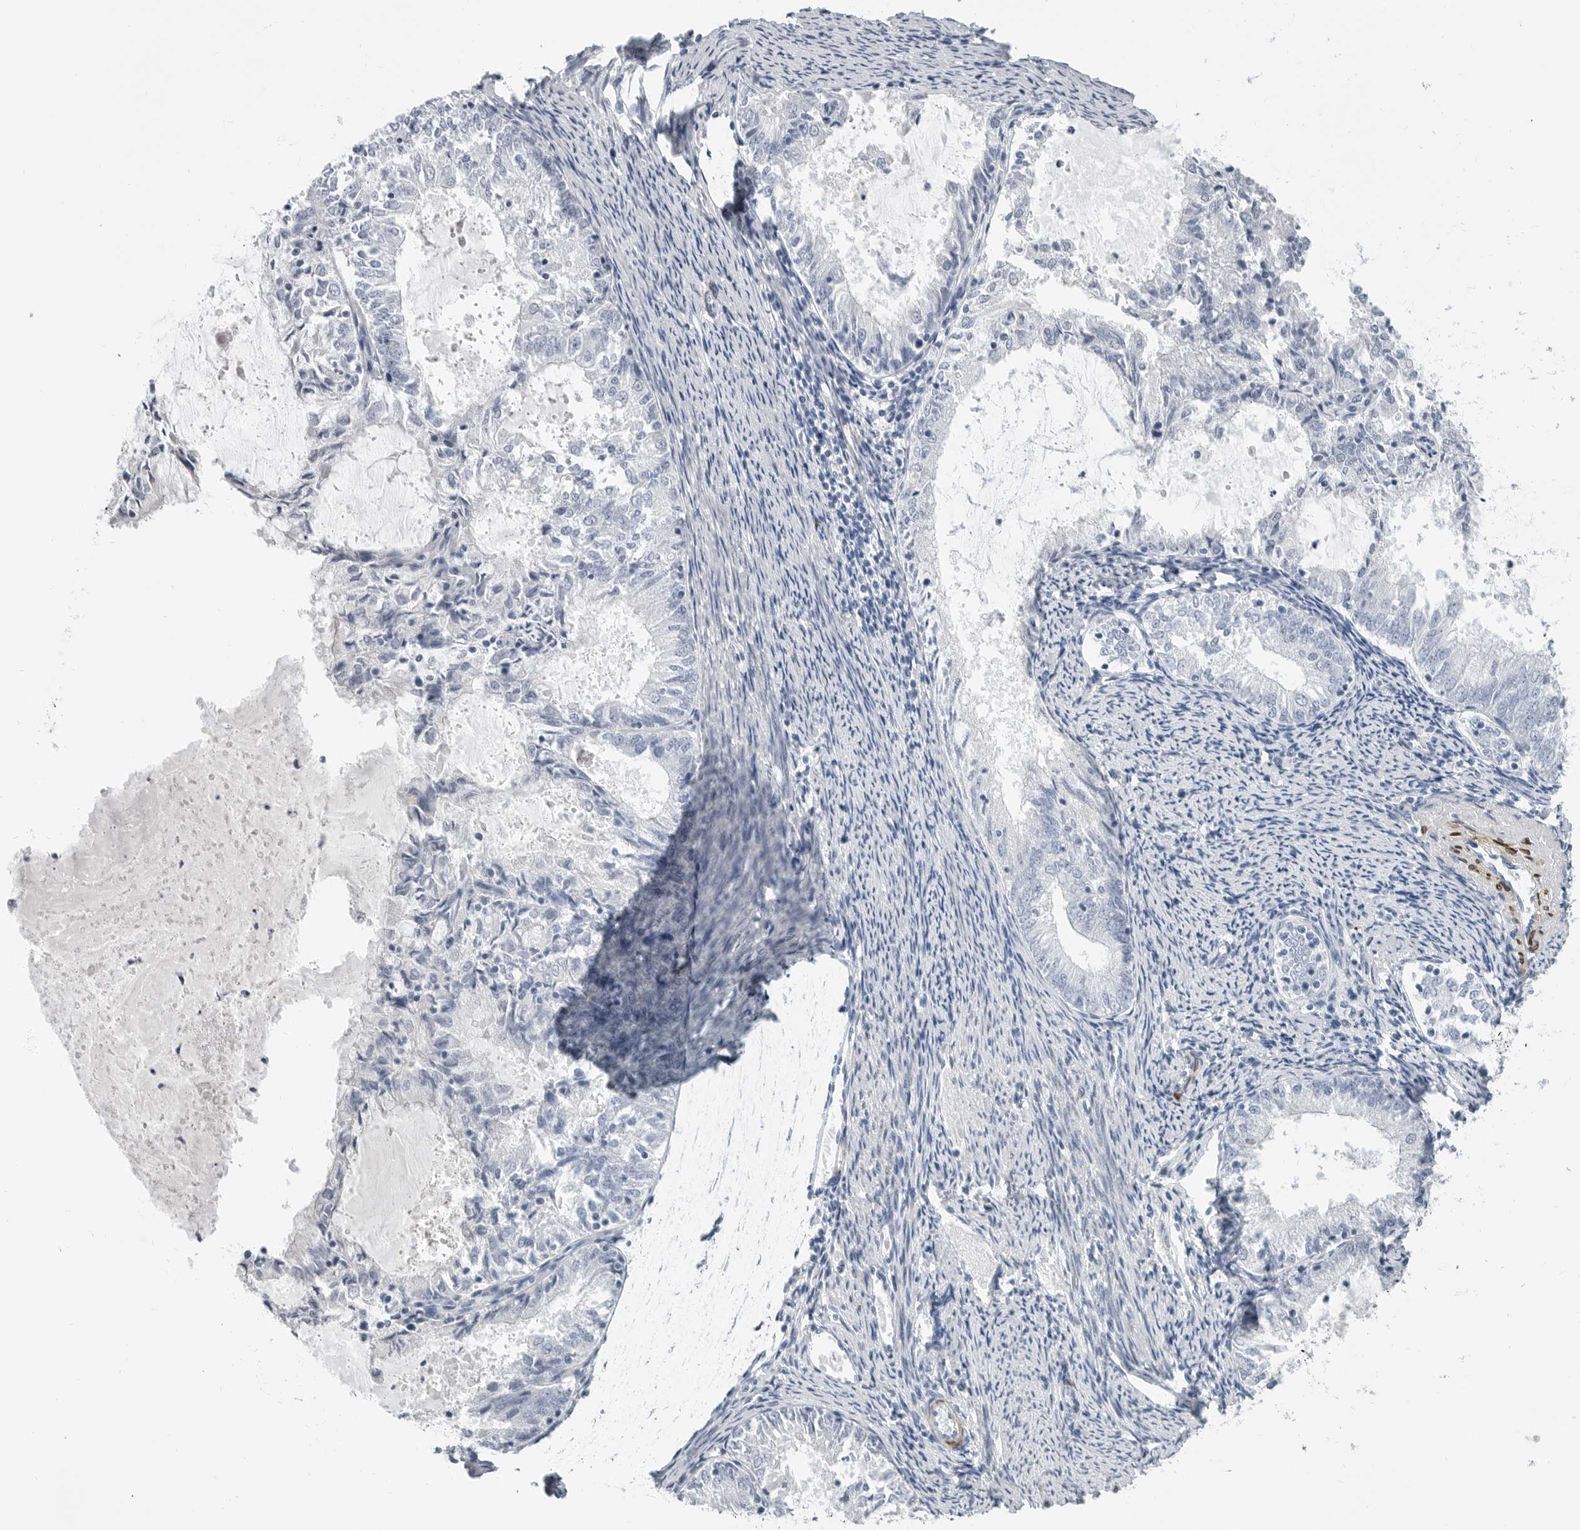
{"staining": {"intensity": "negative", "quantity": "none", "location": "none"}, "tissue": "endometrial cancer", "cell_type": "Tumor cells", "image_type": "cancer", "snomed": [{"axis": "morphology", "description": "Adenocarcinoma, NOS"}, {"axis": "topography", "description": "Endometrium"}], "caption": "This is a micrograph of IHC staining of adenocarcinoma (endometrial), which shows no staining in tumor cells. Brightfield microscopy of immunohistochemistry stained with DAB (brown) and hematoxylin (blue), captured at high magnification.", "gene": "PLN", "patient": {"sex": "female", "age": 57}}